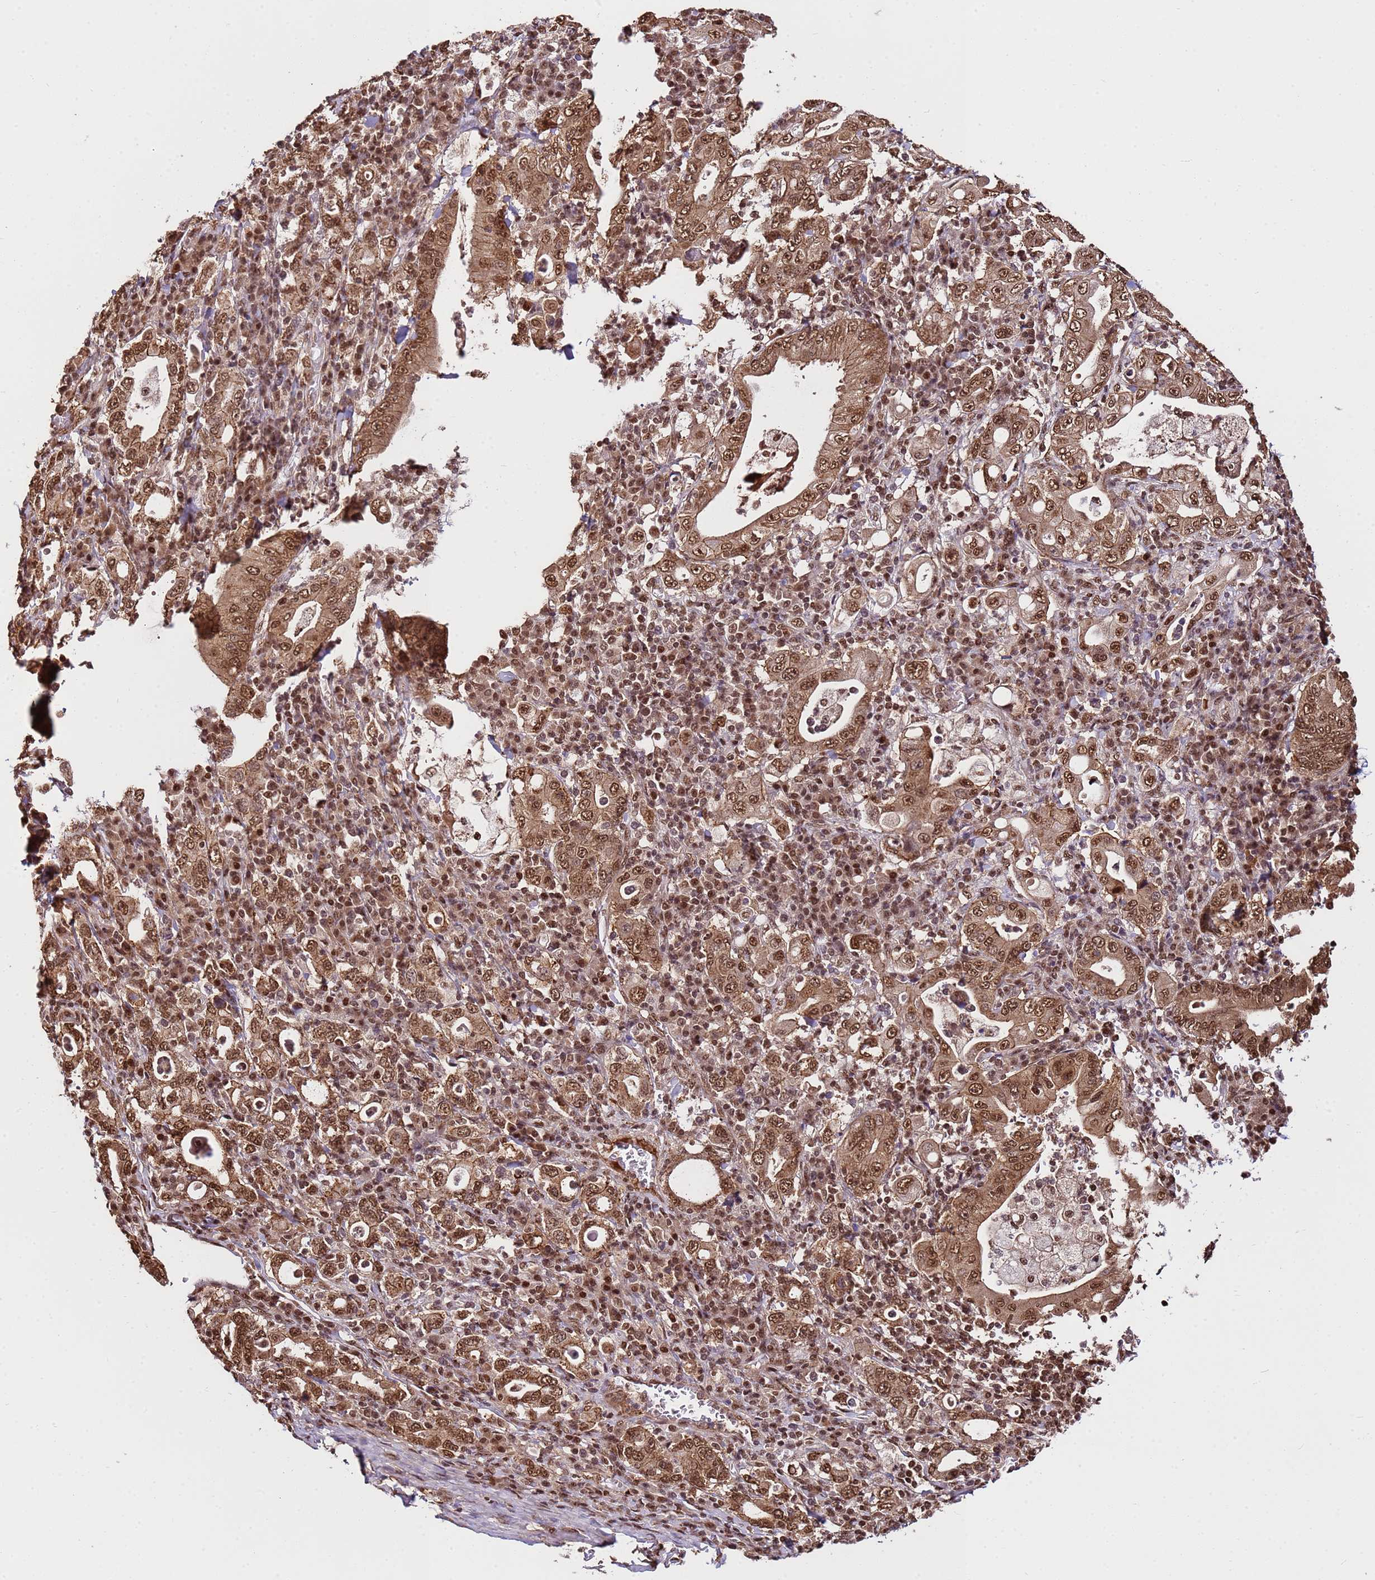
{"staining": {"intensity": "strong", "quantity": ">75%", "location": "cytoplasmic/membranous,nuclear"}, "tissue": "stomach cancer", "cell_type": "Tumor cells", "image_type": "cancer", "snomed": [{"axis": "morphology", "description": "Normal tissue, NOS"}, {"axis": "morphology", "description": "Adenocarcinoma, NOS"}, {"axis": "topography", "description": "Esophagus"}, {"axis": "topography", "description": "Stomach, upper"}, {"axis": "topography", "description": "Peripheral nerve tissue"}], "caption": "The immunohistochemical stain highlights strong cytoplasmic/membranous and nuclear positivity in tumor cells of stomach cancer (adenocarcinoma) tissue.", "gene": "ZBTB12", "patient": {"sex": "male", "age": 62}}